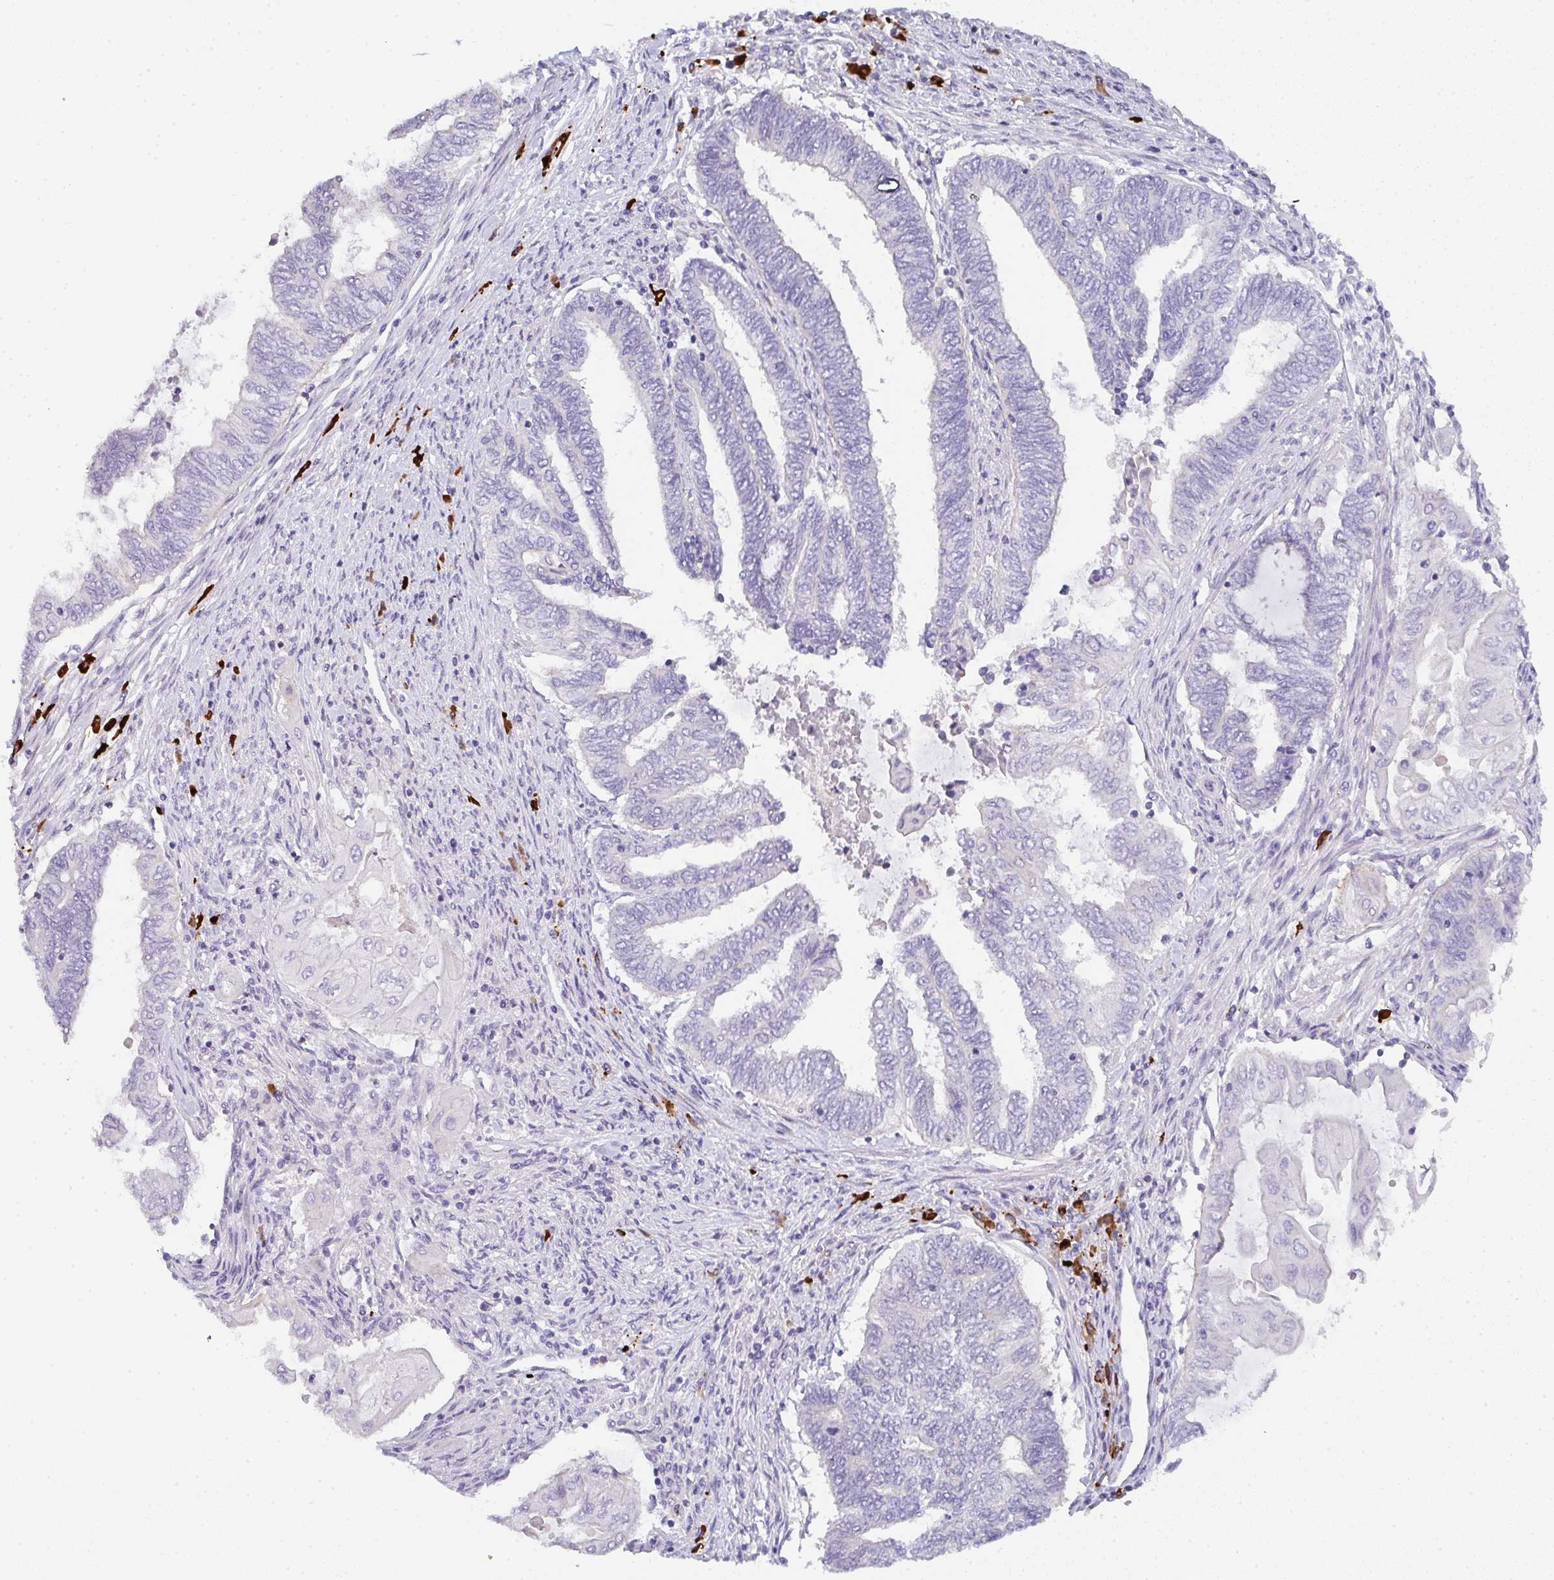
{"staining": {"intensity": "negative", "quantity": "none", "location": "none"}, "tissue": "endometrial cancer", "cell_type": "Tumor cells", "image_type": "cancer", "snomed": [{"axis": "morphology", "description": "Adenocarcinoma, NOS"}, {"axis": "topography", "description": "Uterus"}, {"axis": "topography", "description": "Endometrium"}], "caption": "Endometrial cancer stained for a protein using immunohistochemistry reveals no expression tumor cells.", "gene": "CACNA1S", "patient": {"sex": "female", "age": 70}}